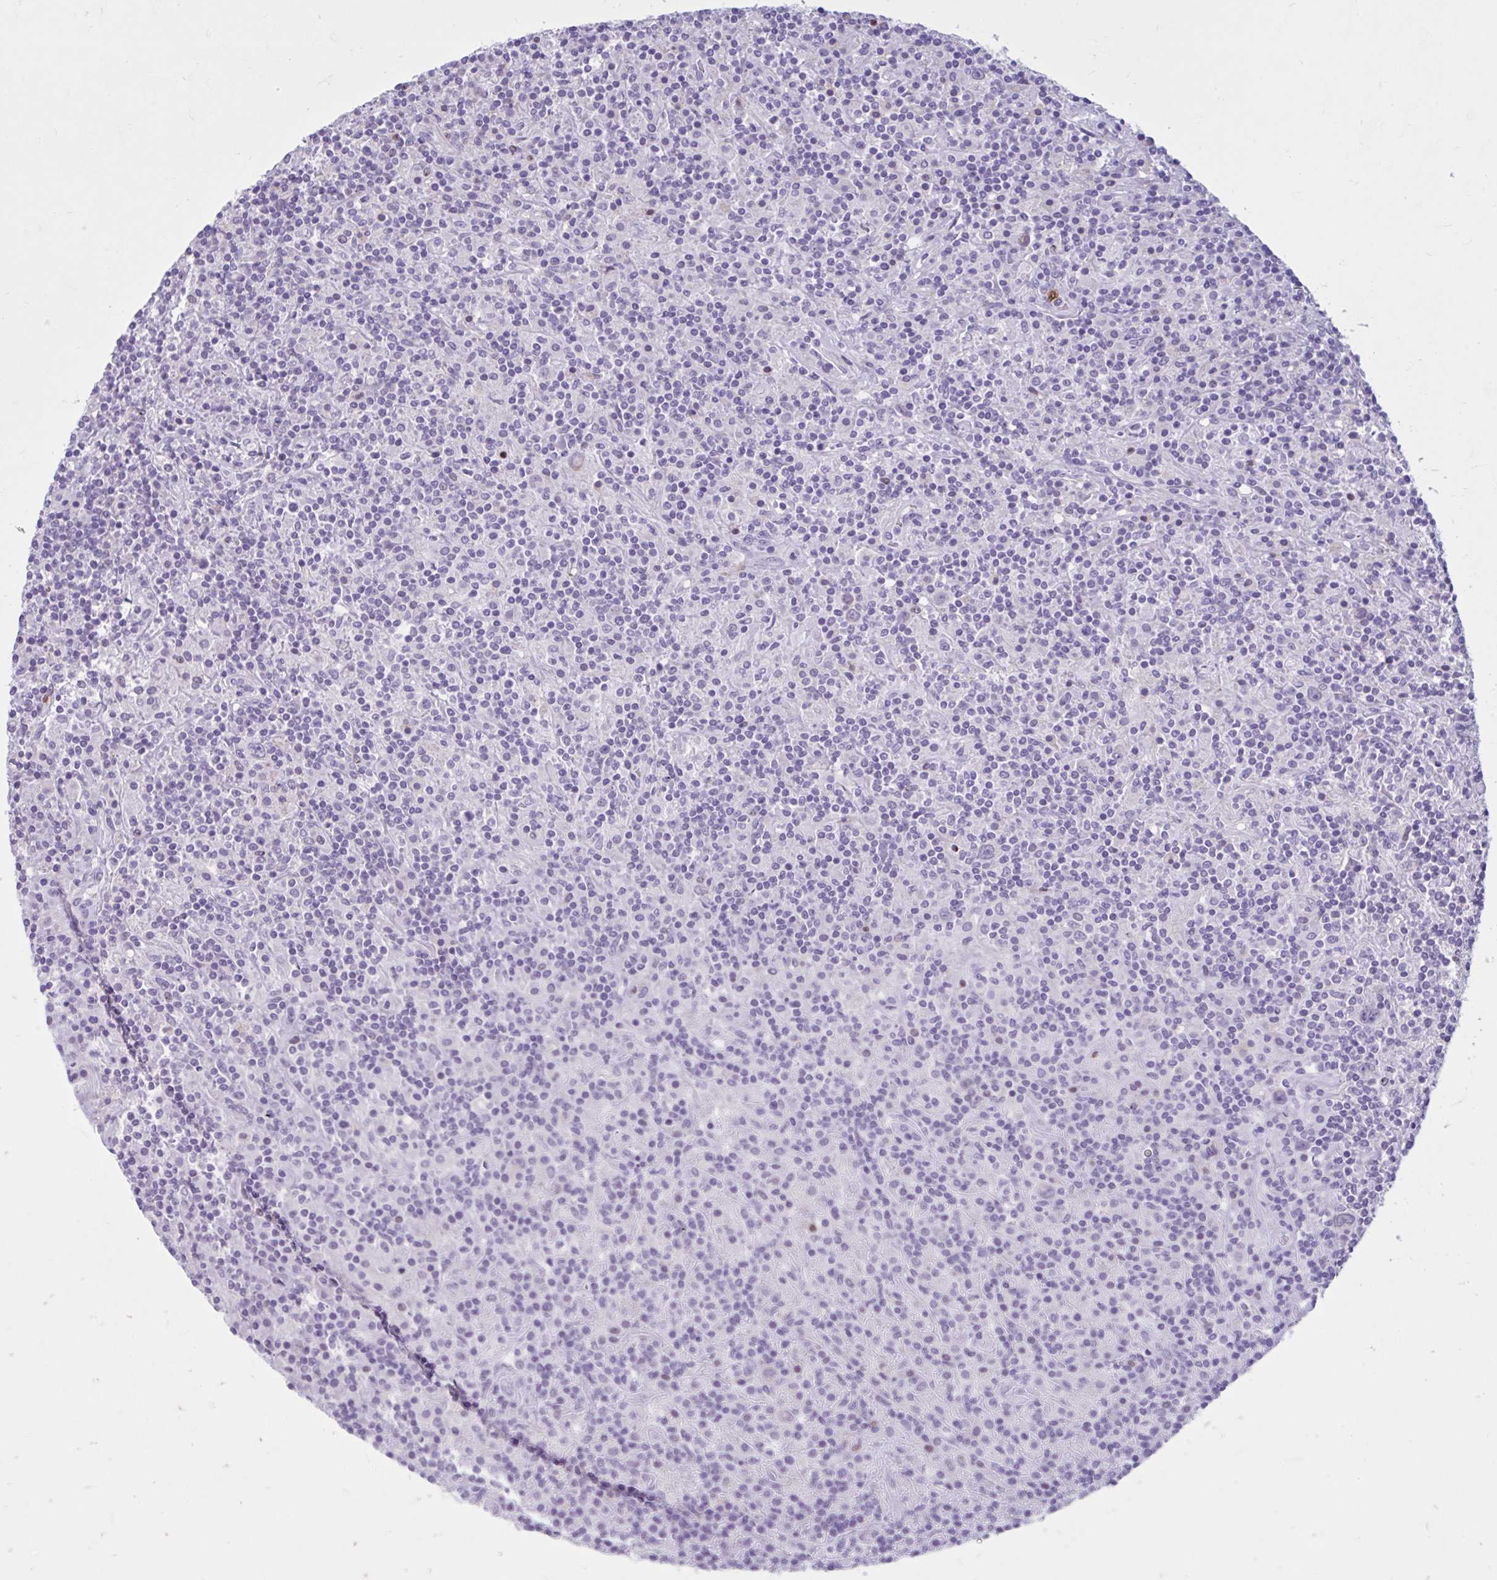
{"staining": {"intensity": "negative", "quantity": "none", "location": "none"}, "tissue": "lymphoma", "cell_type": "Tumor cells", "image_type": "cancer", "snomed": [{"axis": "morphology", "description": "Hodgkin's disease, NOS"}, {"axis": "topography", "description": "Lymph node"}], "caption": "Hodgkin's disease was stained to show a protein in brown. There is no significant positivity in tumor cells.", "gene": "CEP120", "patient": {"sex": "male", "age": 70}}